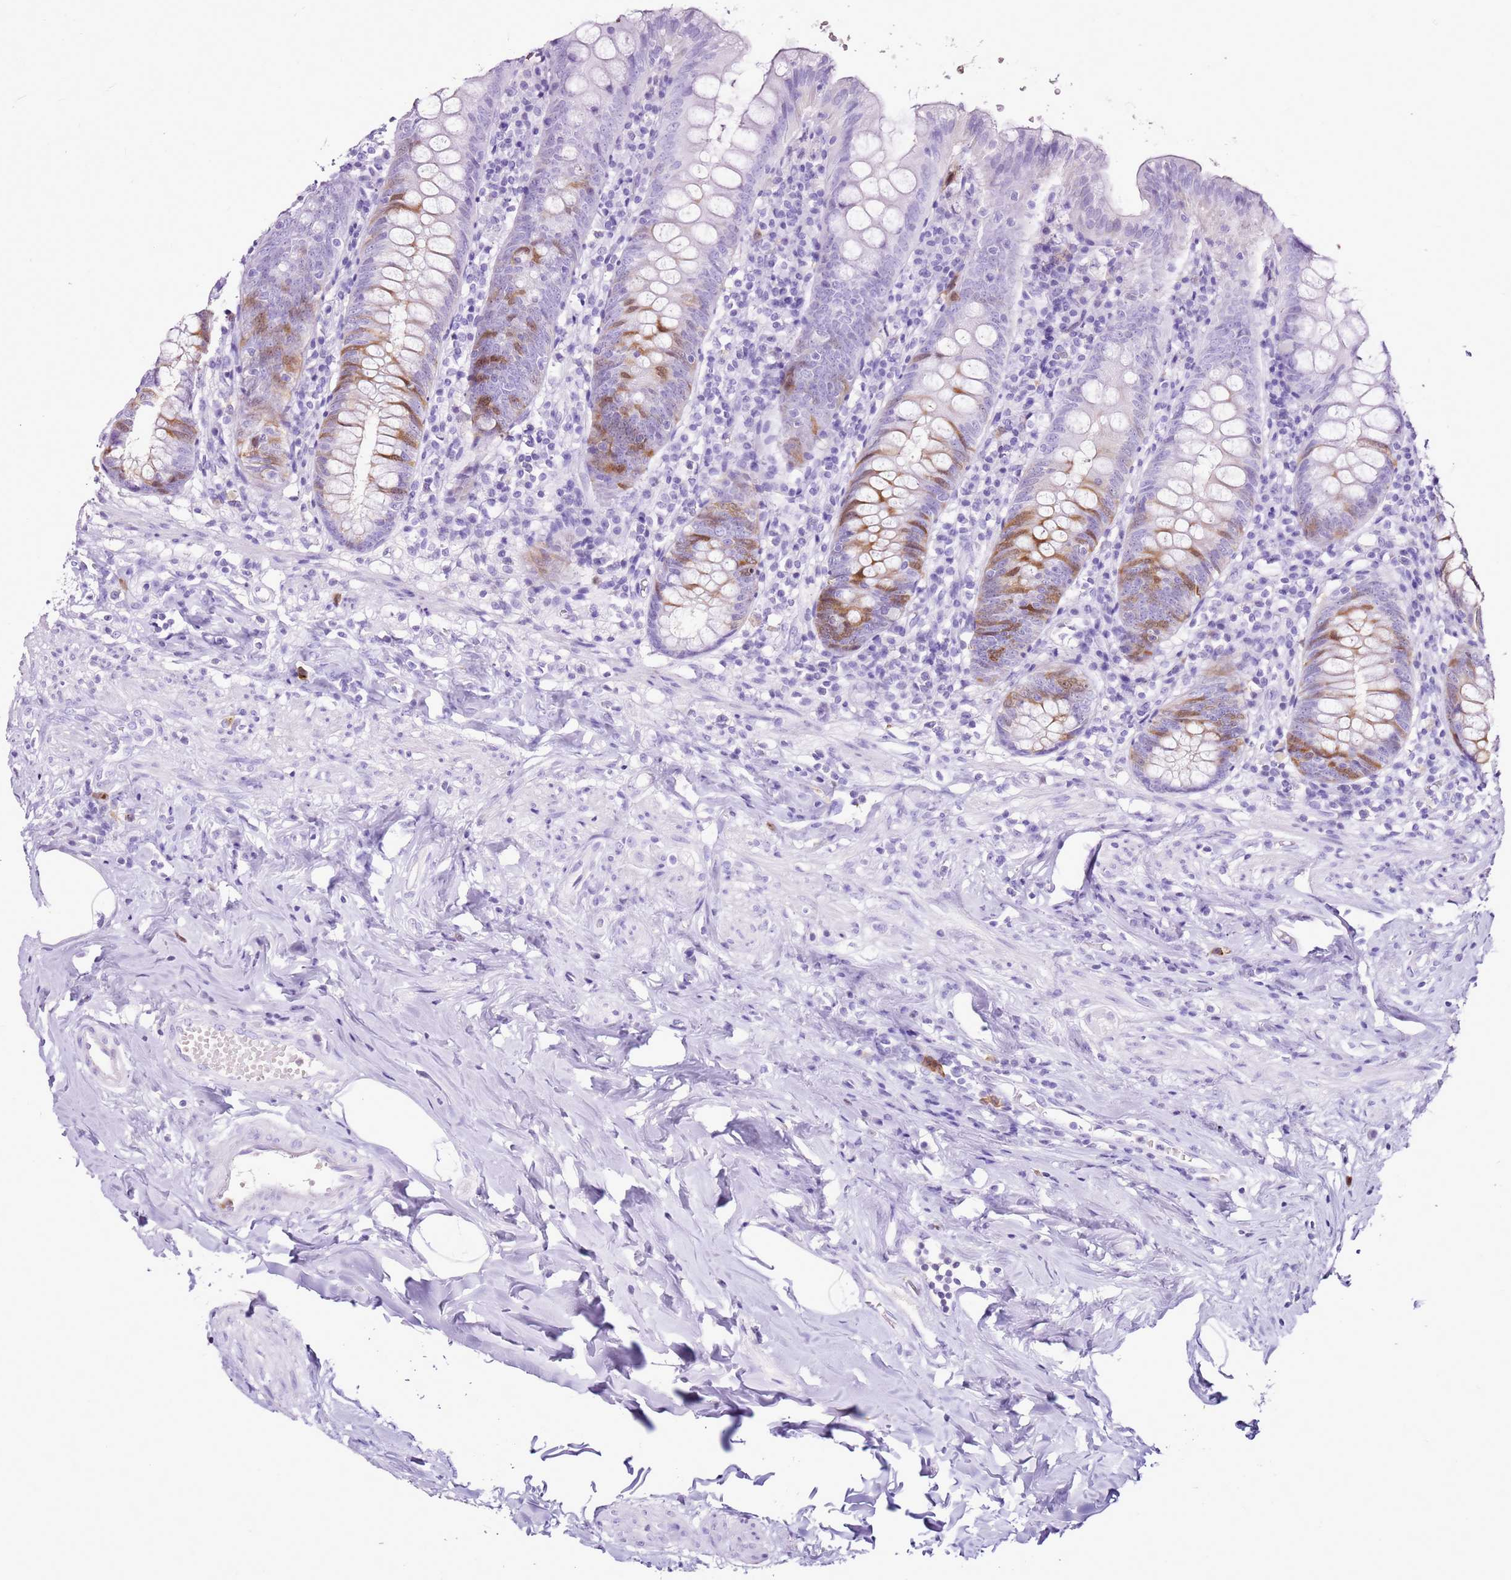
{"staining": {"intensity": "moderate", "quantity": "<25%", "location": "cytoplasmic/membranous"}, "tissue": "appendix", "cell_type": "Glandular cells", "image_type": "normal", "snomed": [{"axis": "morphology", "description": "Normal tissue, NOS"}, {"axis": "topography", "description": "Appendix"}], "caption": "Immunohistochemical staining of unremarkable appendix shows low levels of moderate cytoplasmic/membranous expression in about <25% of glandular cells. The protein is stained brown, and the nuclei are stained in blue (DAB (3,3'-diaminobenzidine) IHC with brightfield microscopy, high magnification).", "gene": "SPC25", "patient": {"sex": "female", "age": 54}}